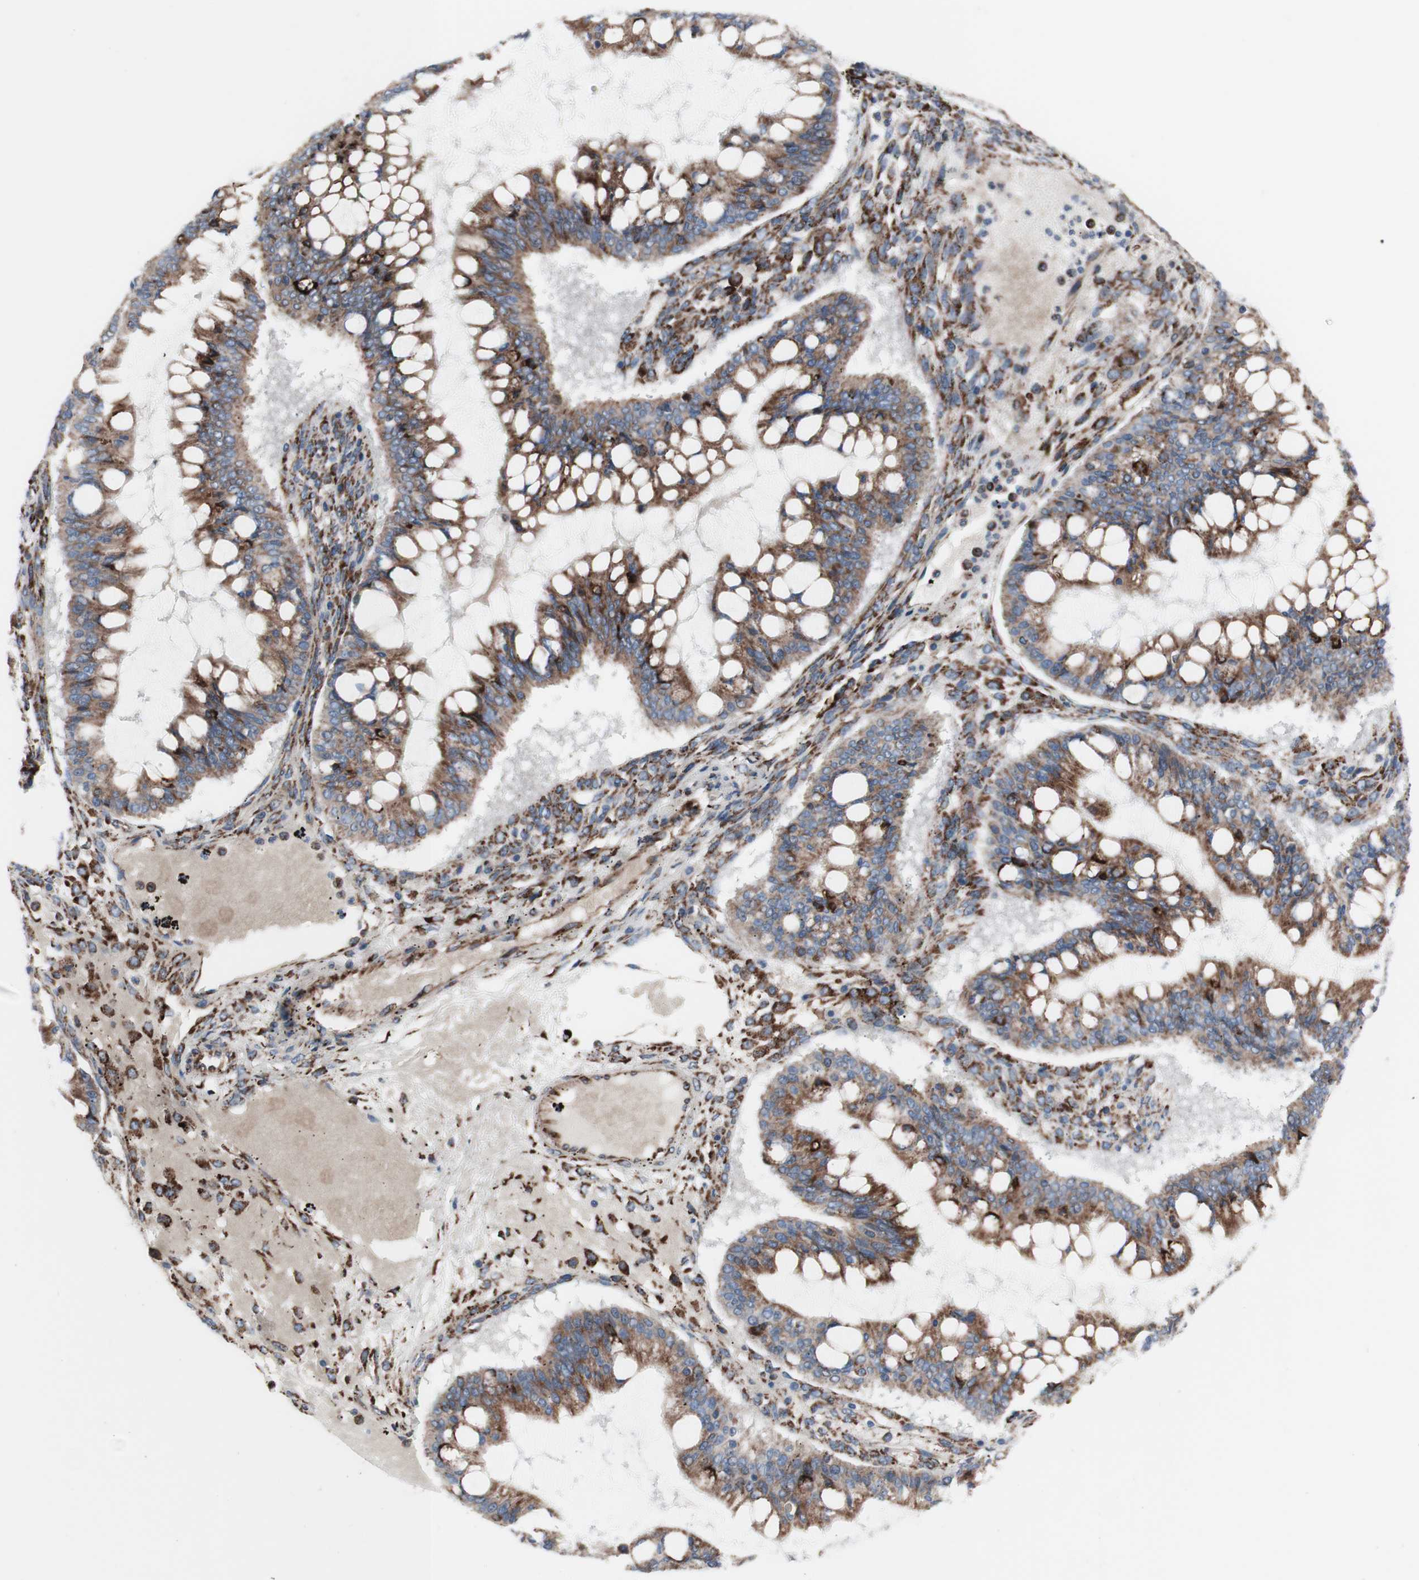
{"staining": {"intensity": "moderate", "quantity": ">75%", "location": "cytoplasmic/membranous"}, "tissue": "ovarian cancer", "cell_type": "Tumor cells", "image_type": "cancer", "snomed": [{"axis": "morphology", "description": "Cystadenocarcinoma, mucinous, NOS"}, {"axis": "topography", "description": "Ovary"}], "caption": "Protein analysis of ovarian cancer tissue exhibits moderate cytoplasmic/membranous positivity in about >75% of tumor cells.", "gene": "AGPAT5", "patient": {"sex": "female", "age": 73}}